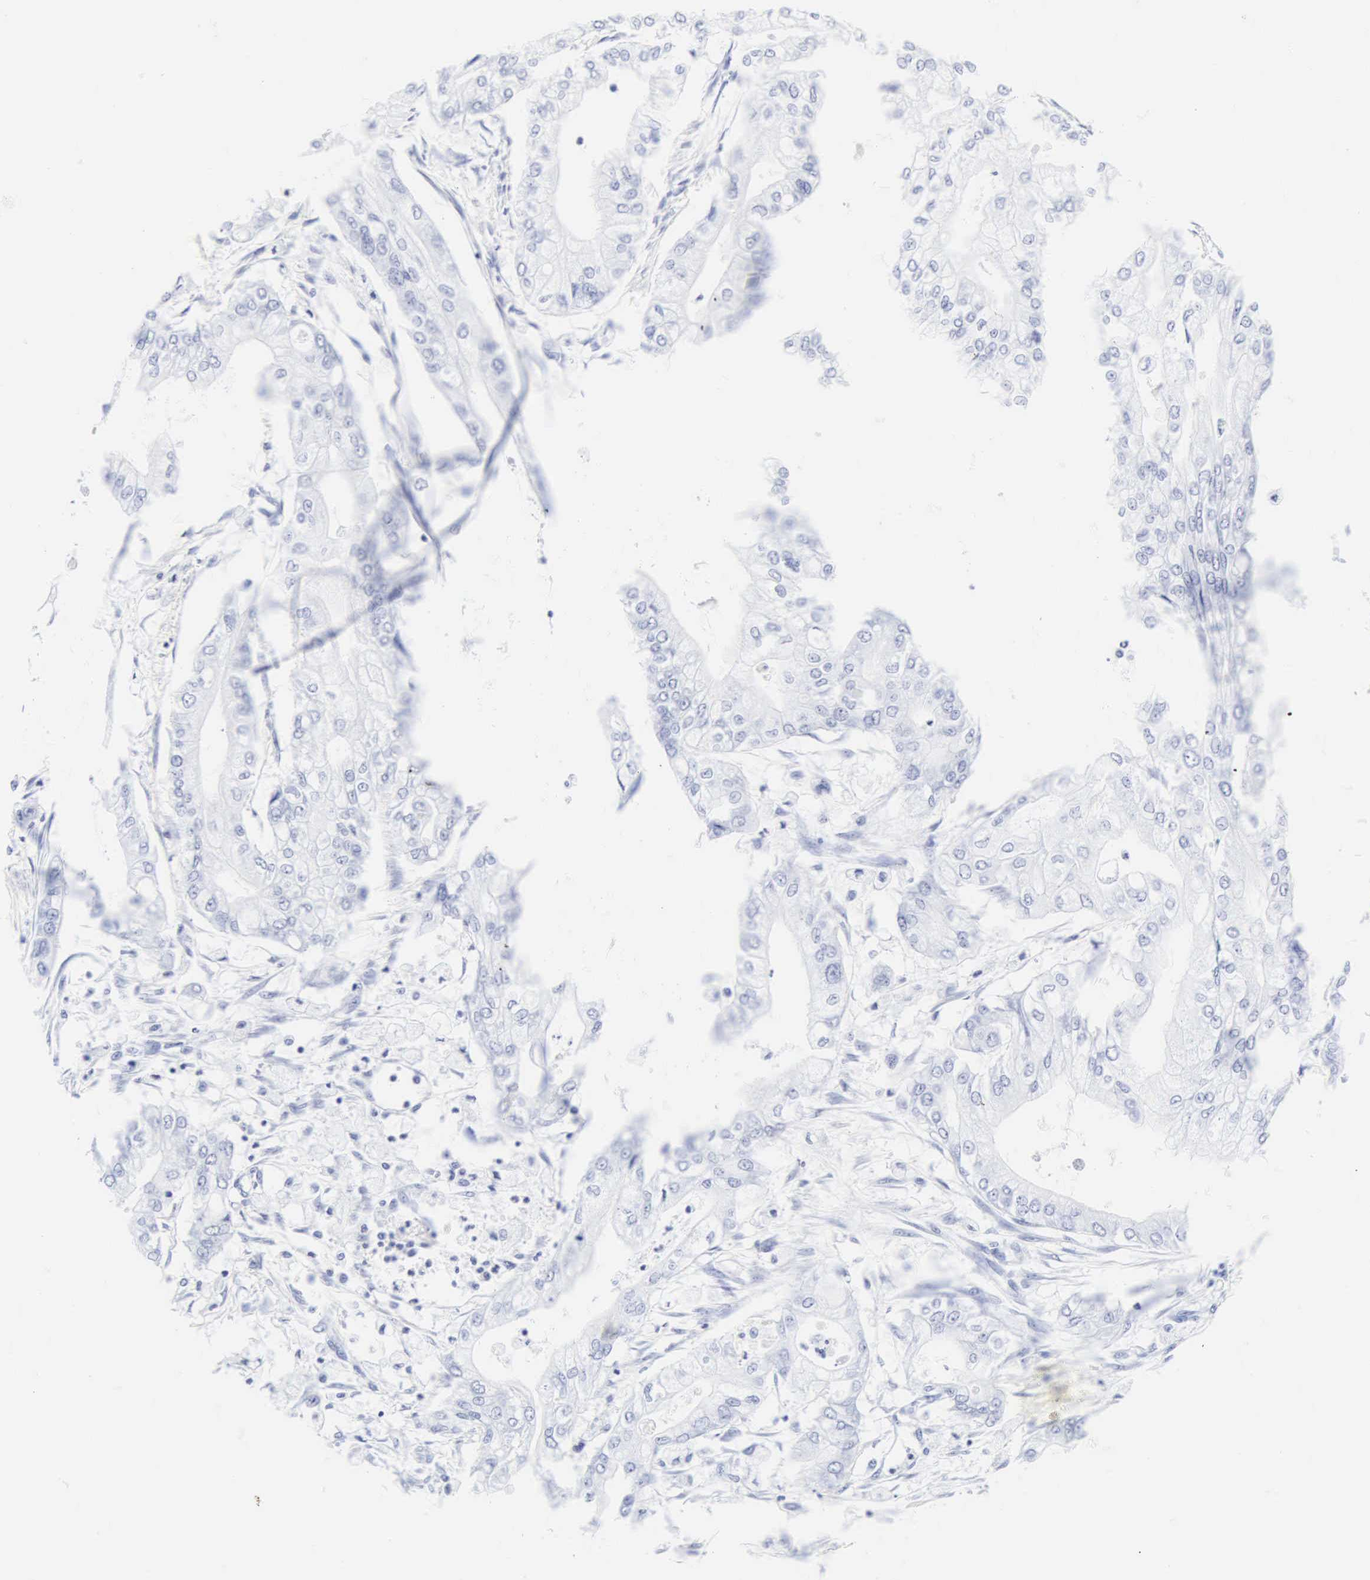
{"staining": {"intensity": "negative", "quantity": "none", "location": "none"}, "tissue": "pancreatic cancer", "cell_type": "Tumor cells", "image_type": "cancer", "snomed": [{"axis": "morphology", "description": "Adenocarcinoma, NOS"}, {"axis": "topography", "description": "Pancreas"}], "caption": "Tumor cells show no significant protein staining in adenocarcinoma (pancreatic). (DAB (3,3'-diaminobenzidine) IHC visualized using brightfield microscopy, high magnification).", "gene": "CGB3", "patient": {"sex": "male", "age": 79}}